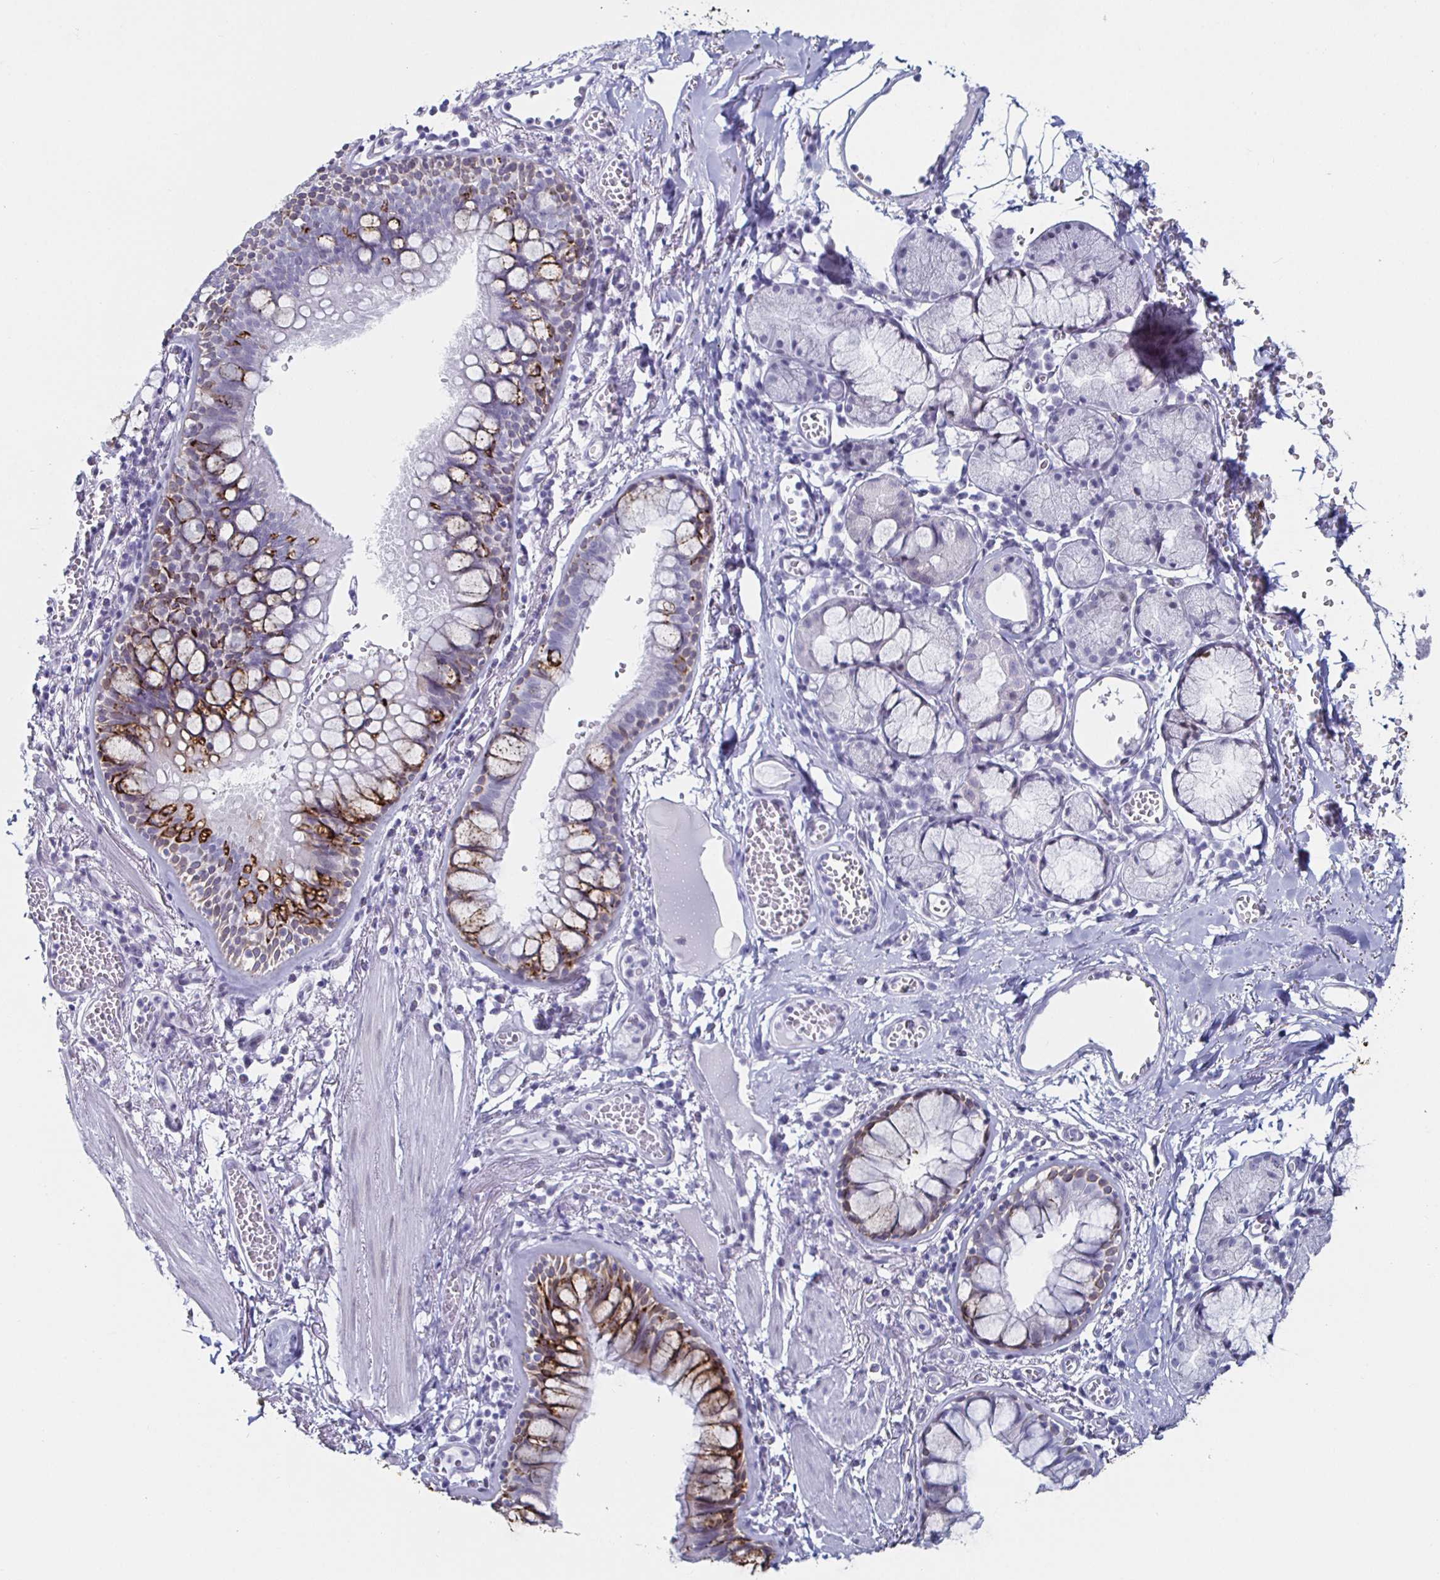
{"staining": {"intensity": "moderate", "quantity": "25%-75%", "location": "cytoplasmic/membranous"}, "tissue": "bronchus", "cell_type": "Respiratory epithelial cells", "image_type": "normal", "snomed": [{"axis": "morphology", "description": "Normal tissue, NOS"}, {"axis": "topography", "description": "Cartilage tissue"}, {"axis": "topography", "description": "Bronchus"}], "caption": "Immunohistochemistry (IHC) (DAB (3,3'-diaminobenzidine)) staining of unremarkable human bronchus shows moderate cytoplasmic/membranous protein staining in approximately 25%-75% of respiratory epithelial cells. Immunohistochemistry stains the protein of interest in brown and the nuclei are stained blue.", "gene": "KRT4", "patient": {"sex": "male", "age": 78}}